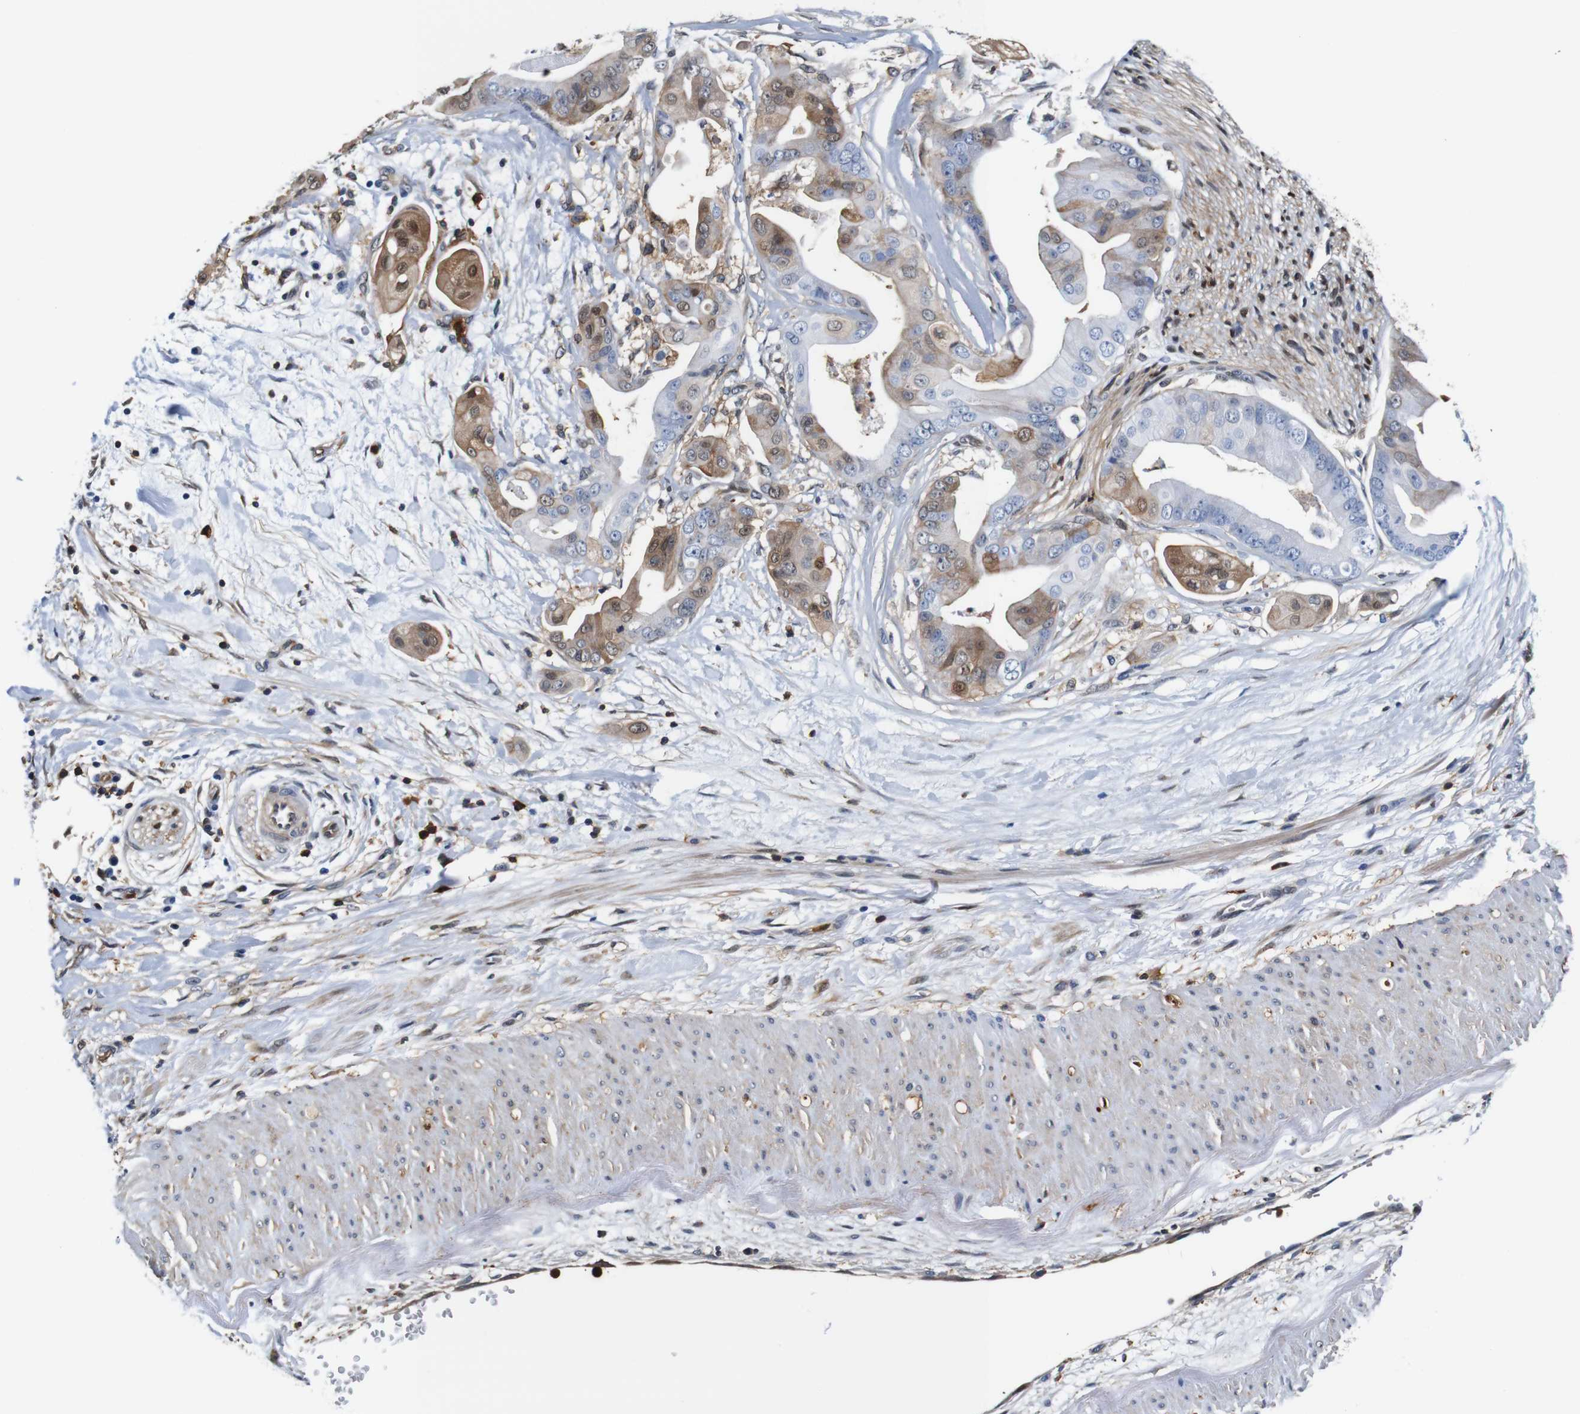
{"staining": {"intensity": "weak", "quantity": ">75%", "location": "cytoplasmic/membranous"}, "tissue": "pancreatic cancer", "cell_type": "Tumor cells", "image_type": "cancer", "snomed": [{"axis": "morphology", "description": "Adenocarcinoma, NOS"}, {"axis": "topography", "description": "Pancreas"}], "caption": "Pancreatic adenocarcinoma was stained to show a protein in brown. There is low levels of weak cytoplasmic/membranous staining in approximately >75% of tumor cells.", "gene": "ANXA1", "patient": {"sex": "female", "age": 75}}